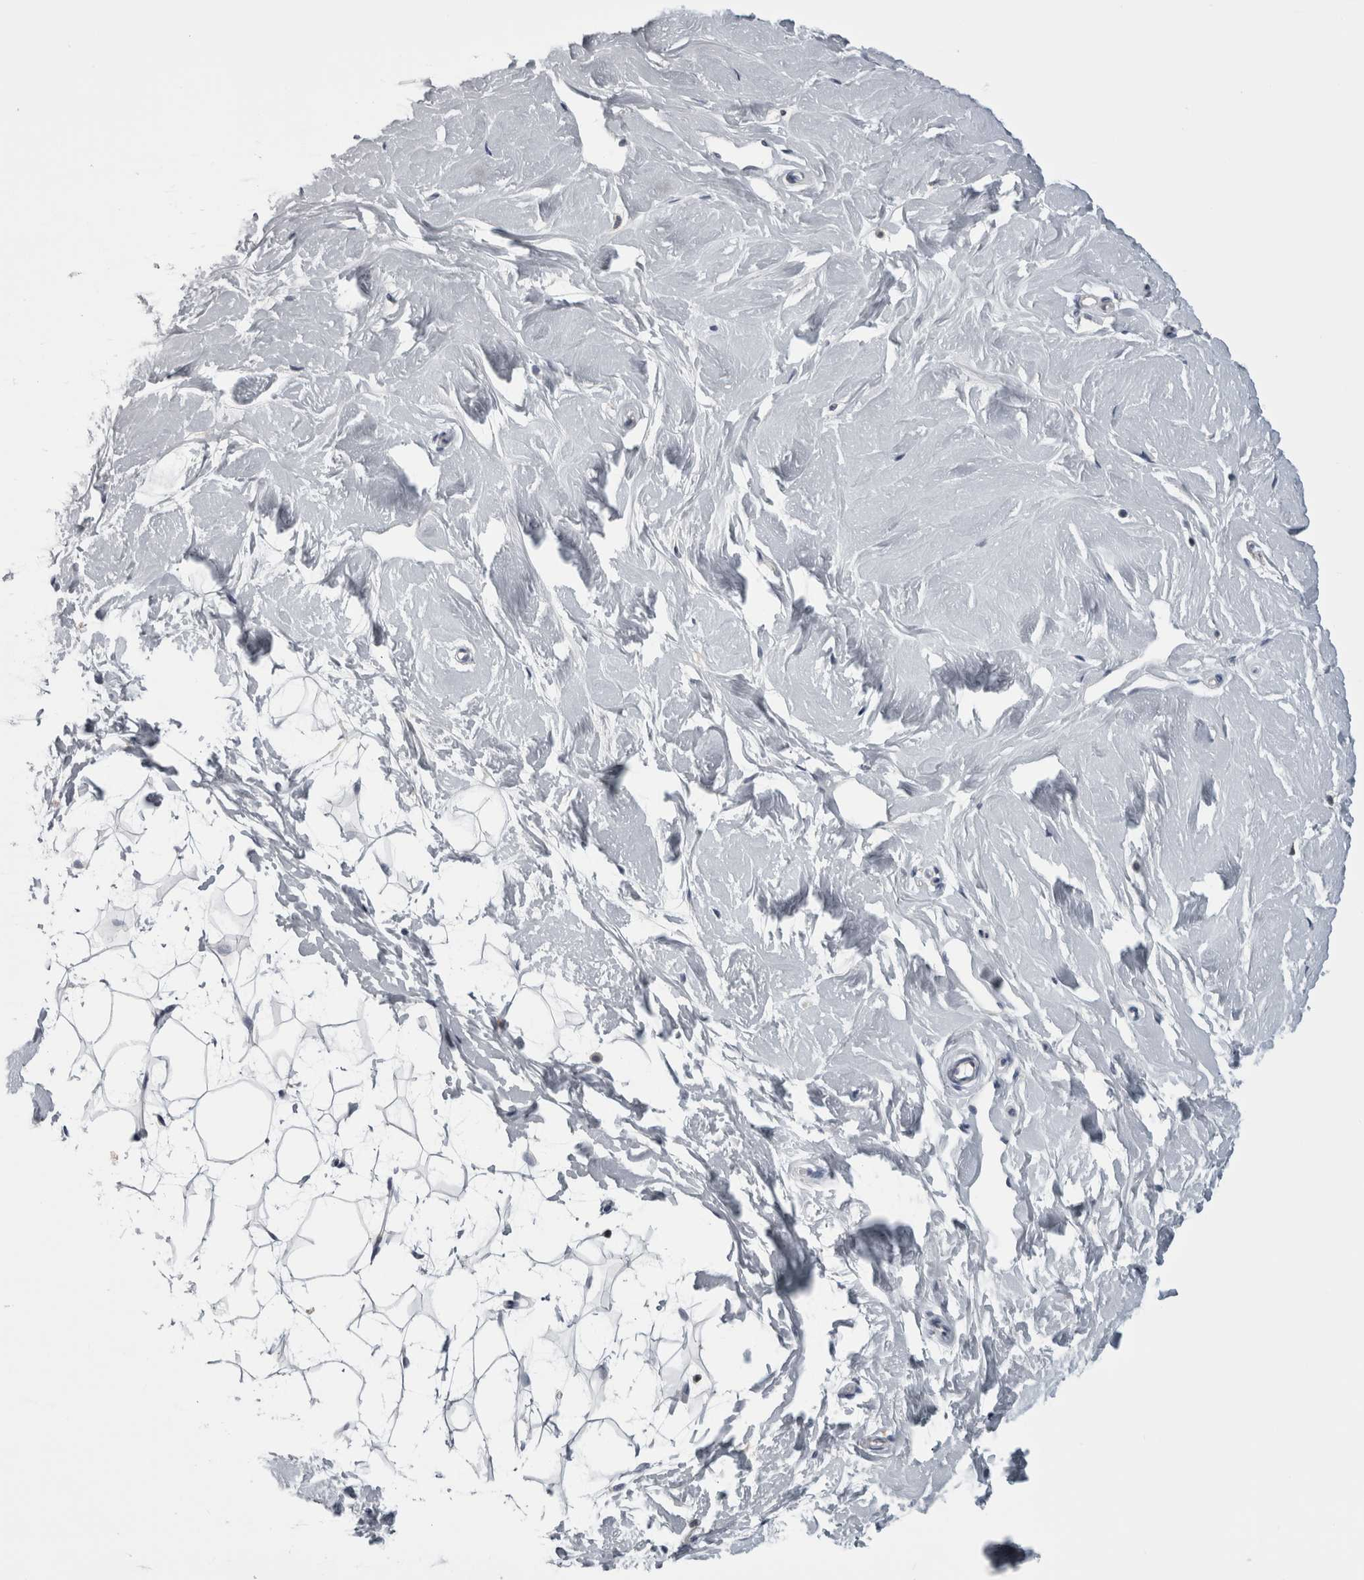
{"staining": {"intensity": "negative", "quantity": "none", "location": "none"}, "tissue": "breast", "cell_type": "Adipocytes", "image_type": "normal", "snomed": [{"axis": "morphology", "description": "Normal tissue, NOS"}, {"axis": "topography", "description": "Breast"}], "caption": "The image shows no significant staining in adipocytes of breast. (DAB immunohistochemistry with hematoxylin counter stain).", "gene": "PRRC2C", "patient": {"sex": "female", "age": 23}}